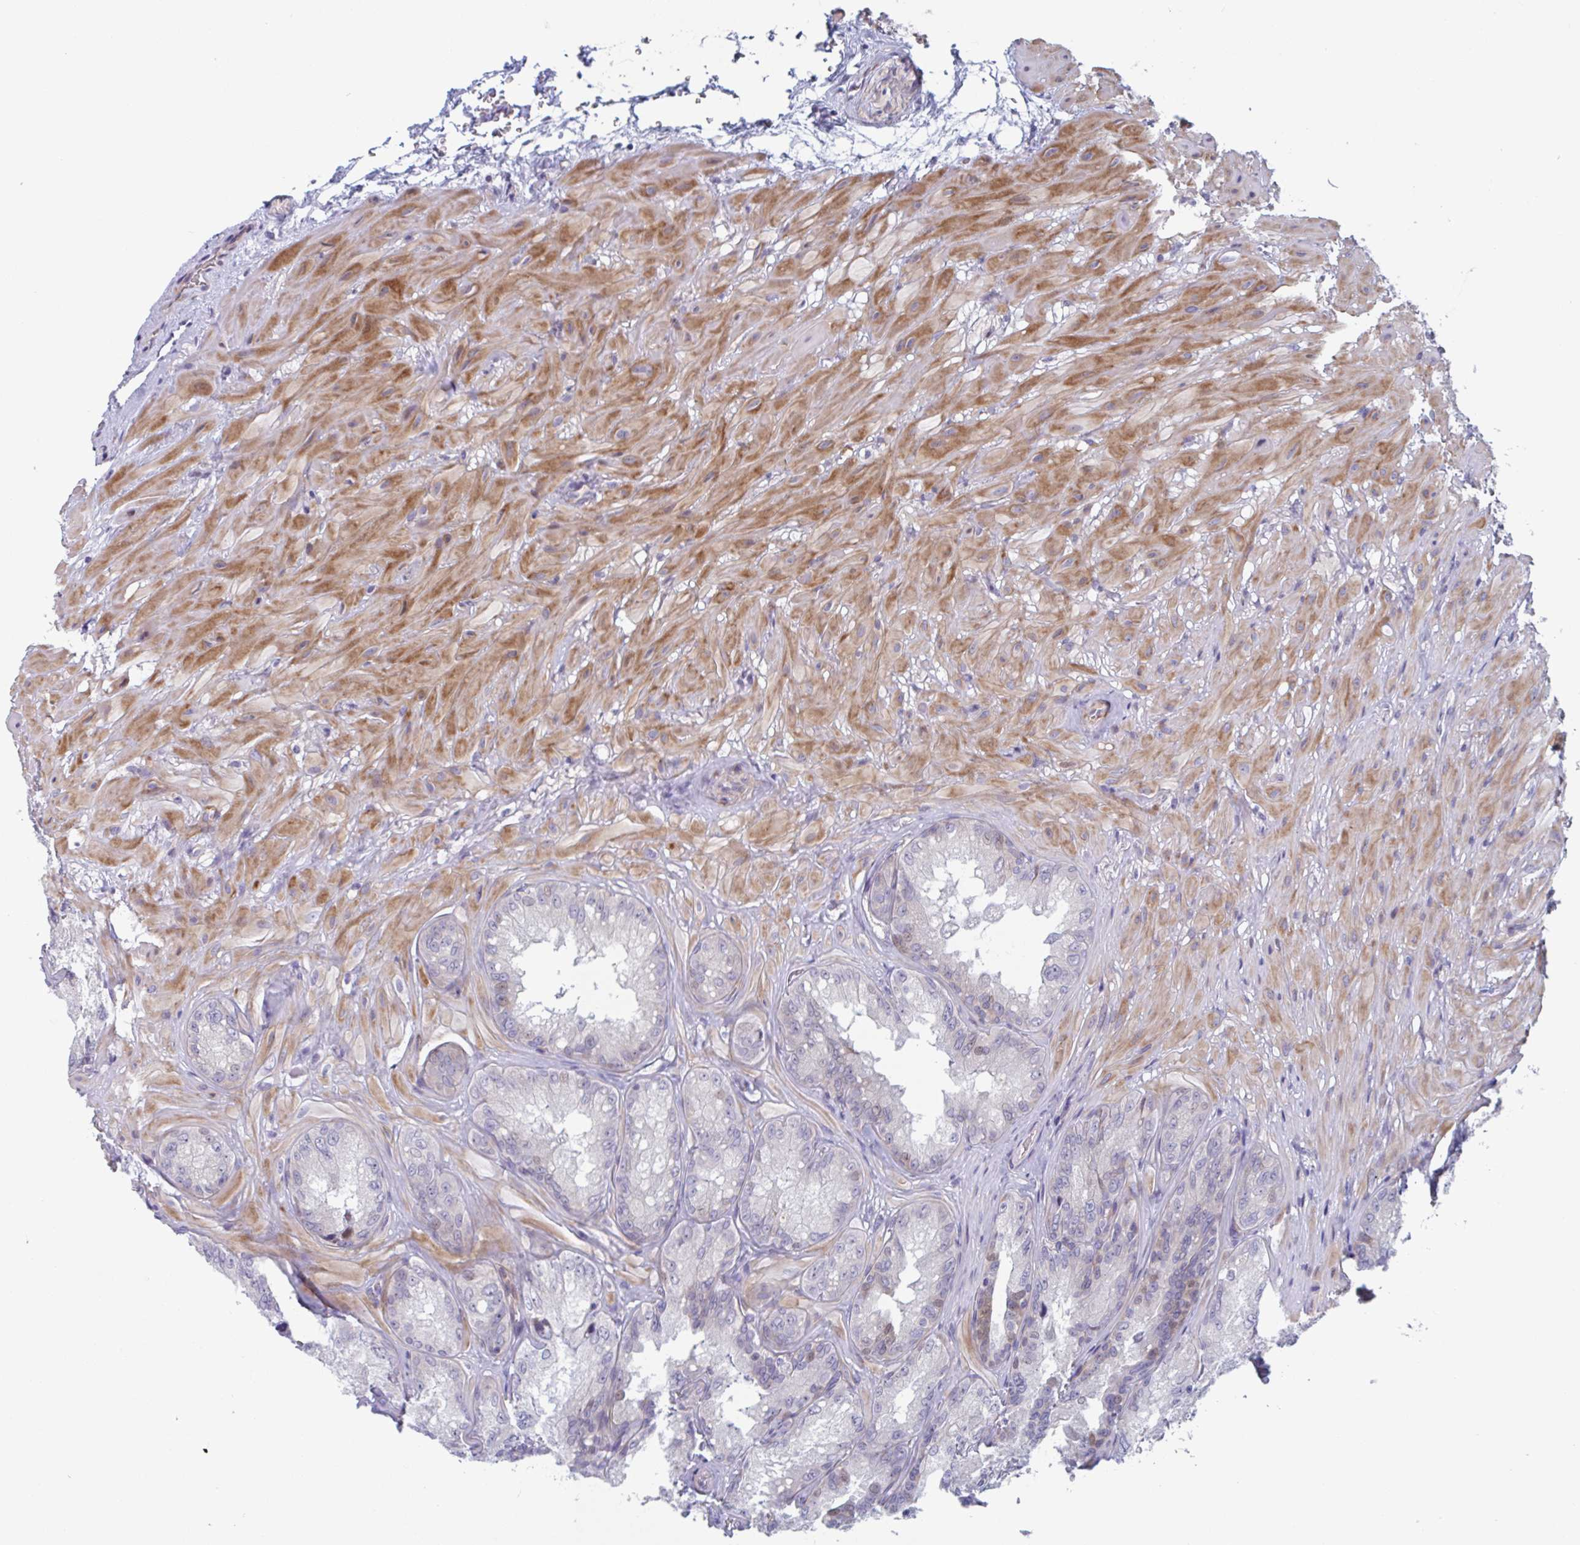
{"staining": {"intensity": "moderate", "quantity": "<25%", "location": "cytoplasmic/membranous"}, "tissue": "seminal vesicle", "cell_type": "Glandular cells", "image_type": "normal", "snomed": [{"axis": "morphology", "description": "Normal tissue, NOS"}, {"axis": "topography", "description": "Seminal veicle"}], "caption": "DAB immunohistochemical staining of benign human seminal vesicle exhibits moderate cytoplasmic/membranous protein expression in approximately <25% of glandular cells.", "gene": "DUXA", "patient": {"sex": "male", "age": 47}}